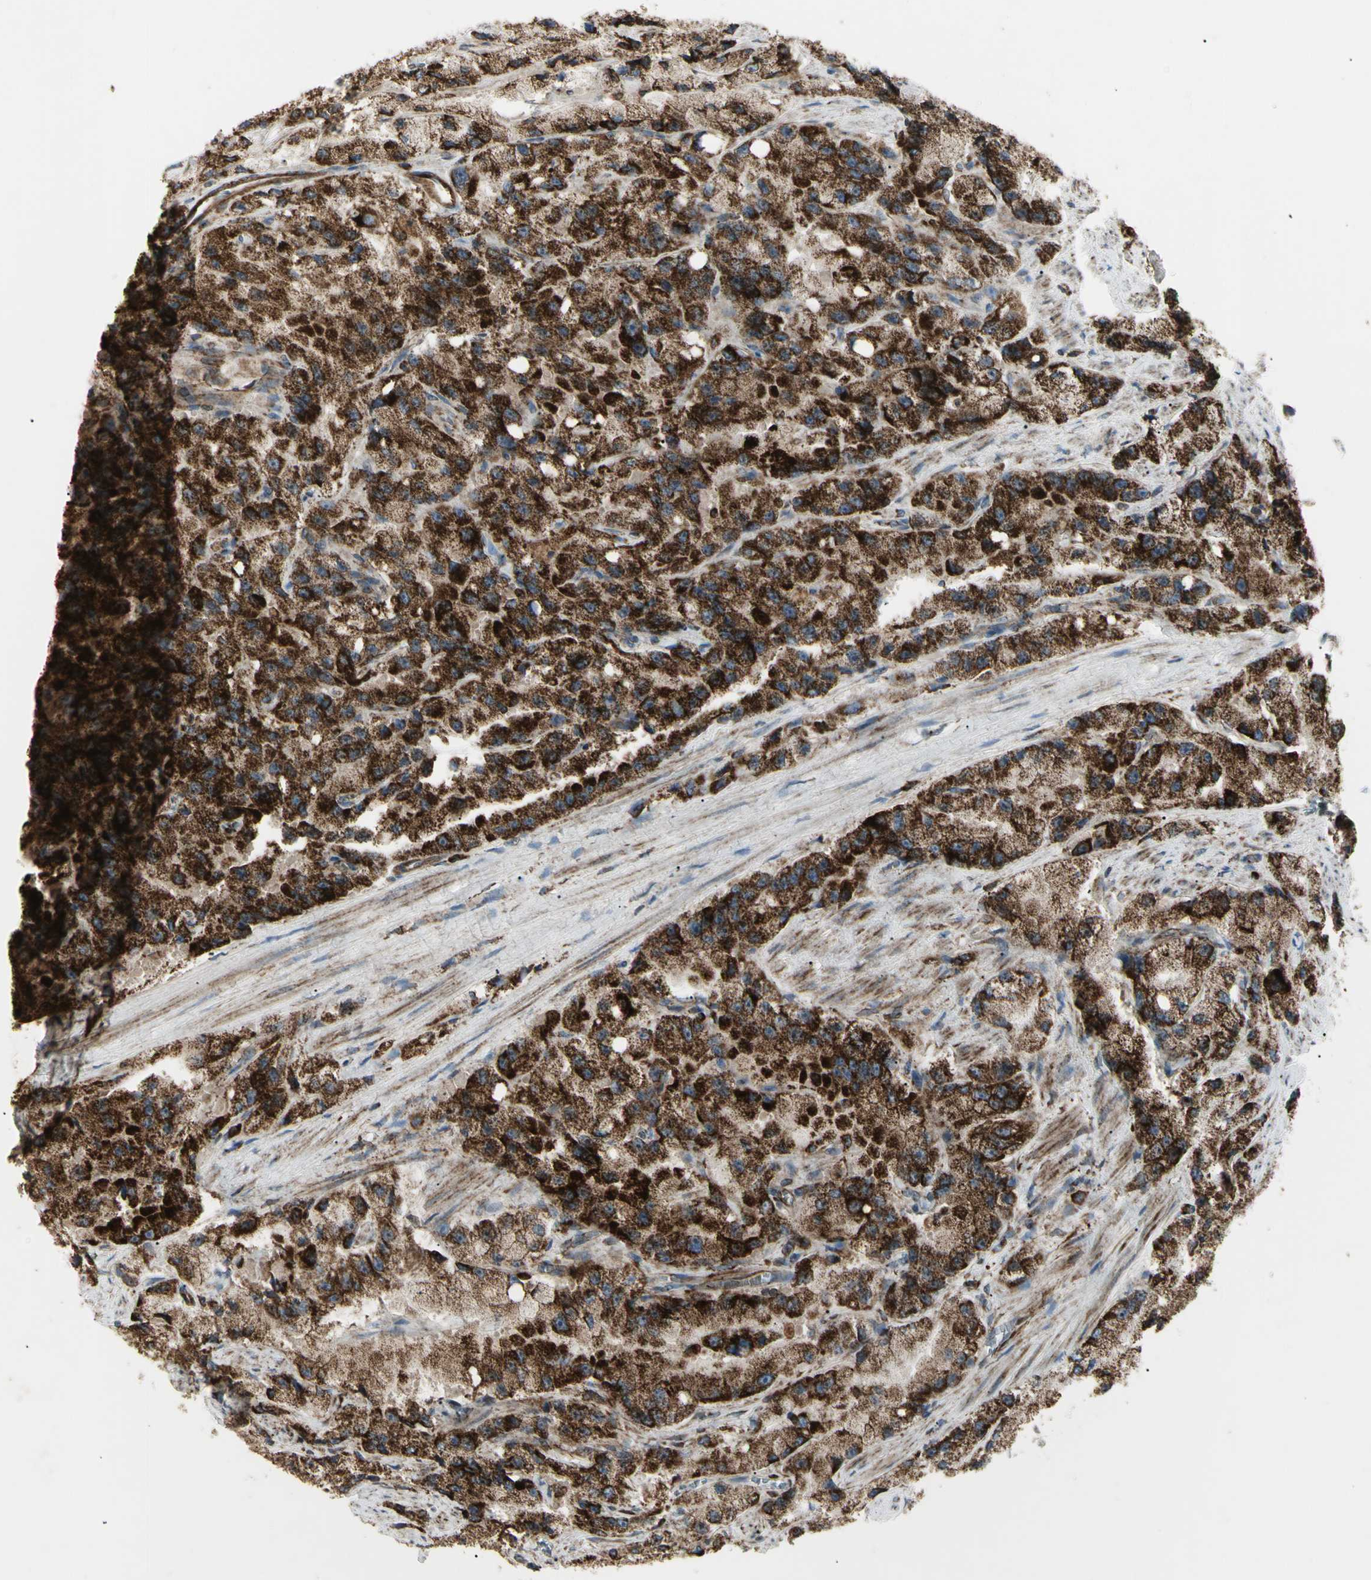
{"staining": {"intensity": "strong", "quantity": ">75%", "location": "cytoplasmic/membranous"}, "tissue": "prostate cancer", "cell_type": "Tumor cells", "image_type": "cancer", "snomed": [{"axis": "morphology", "description": "Adenocarcinoma, High grade"}, {"axis": "topography", "description": "Prostate"}], "caption": "Prostate cancer tissue demonstrates strong cytoplasmic/membranous expression in about >75% of tumor cells, visualized by immunohistochemistry.", "gene": "CYB5R1", "patient": {"sex": "male", "age": 58}}